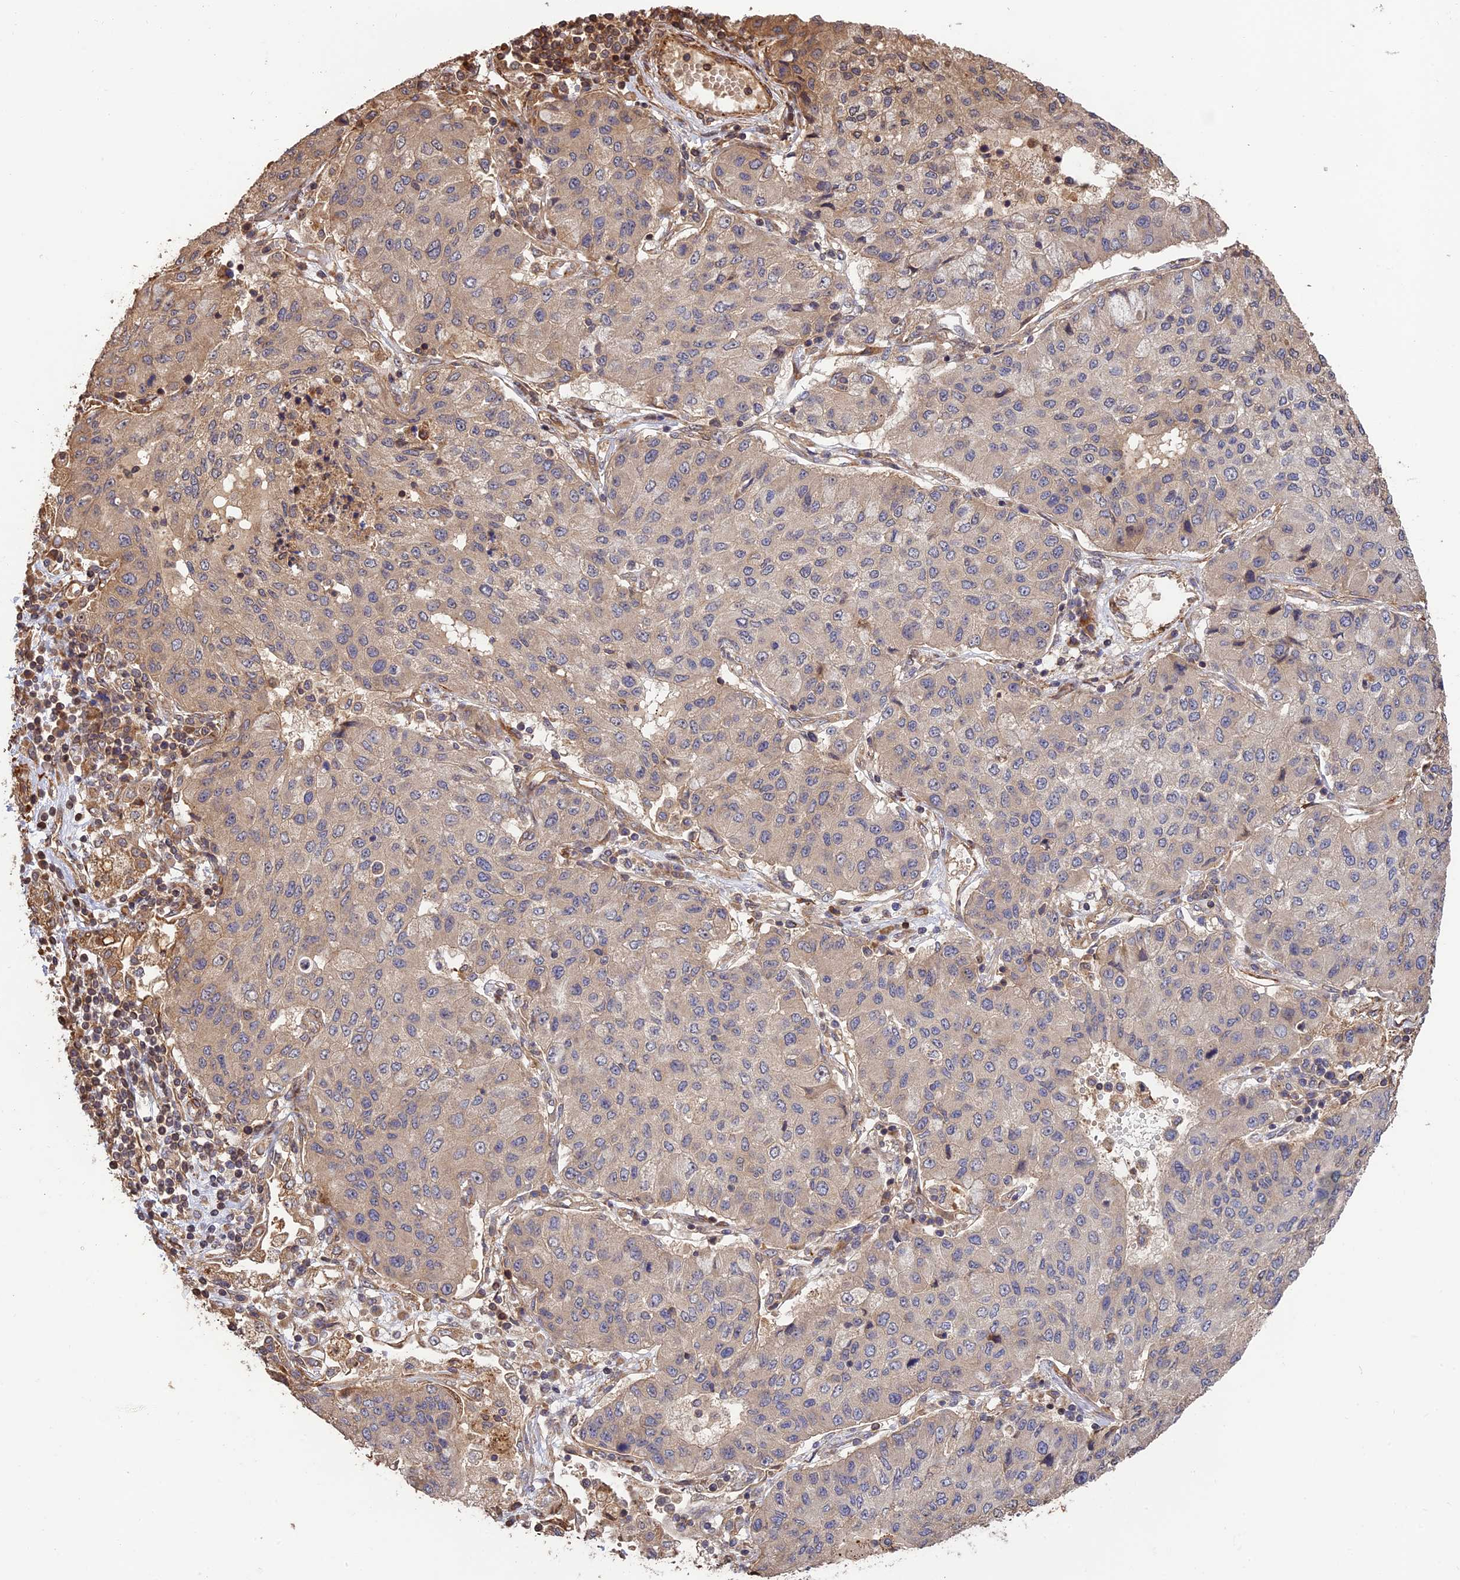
{"staining": {"intensity": "moderate", "quantity": "<25%", "location": "cytoplasmic/membranous"}, "tissue": "lung cancer", "cell_type": "Tumor cells", "image_type": "cancer", "snomed": [{"axis": "morphology", "description": "Squamous cell carcinoma, NOS"}, {"axis": "topography", "description": "Lung"}], "caption": "Immunohistochemistry photomicrograph of squamous cell carcinoma (lung) stained for a protein (brown), which demonstrates low levels of moderate cytoplasmic/membranous staining in approximately <25% of tumor cells.", "gene": "CREBL2", "patient": {"sex": "male", "age": 74}}